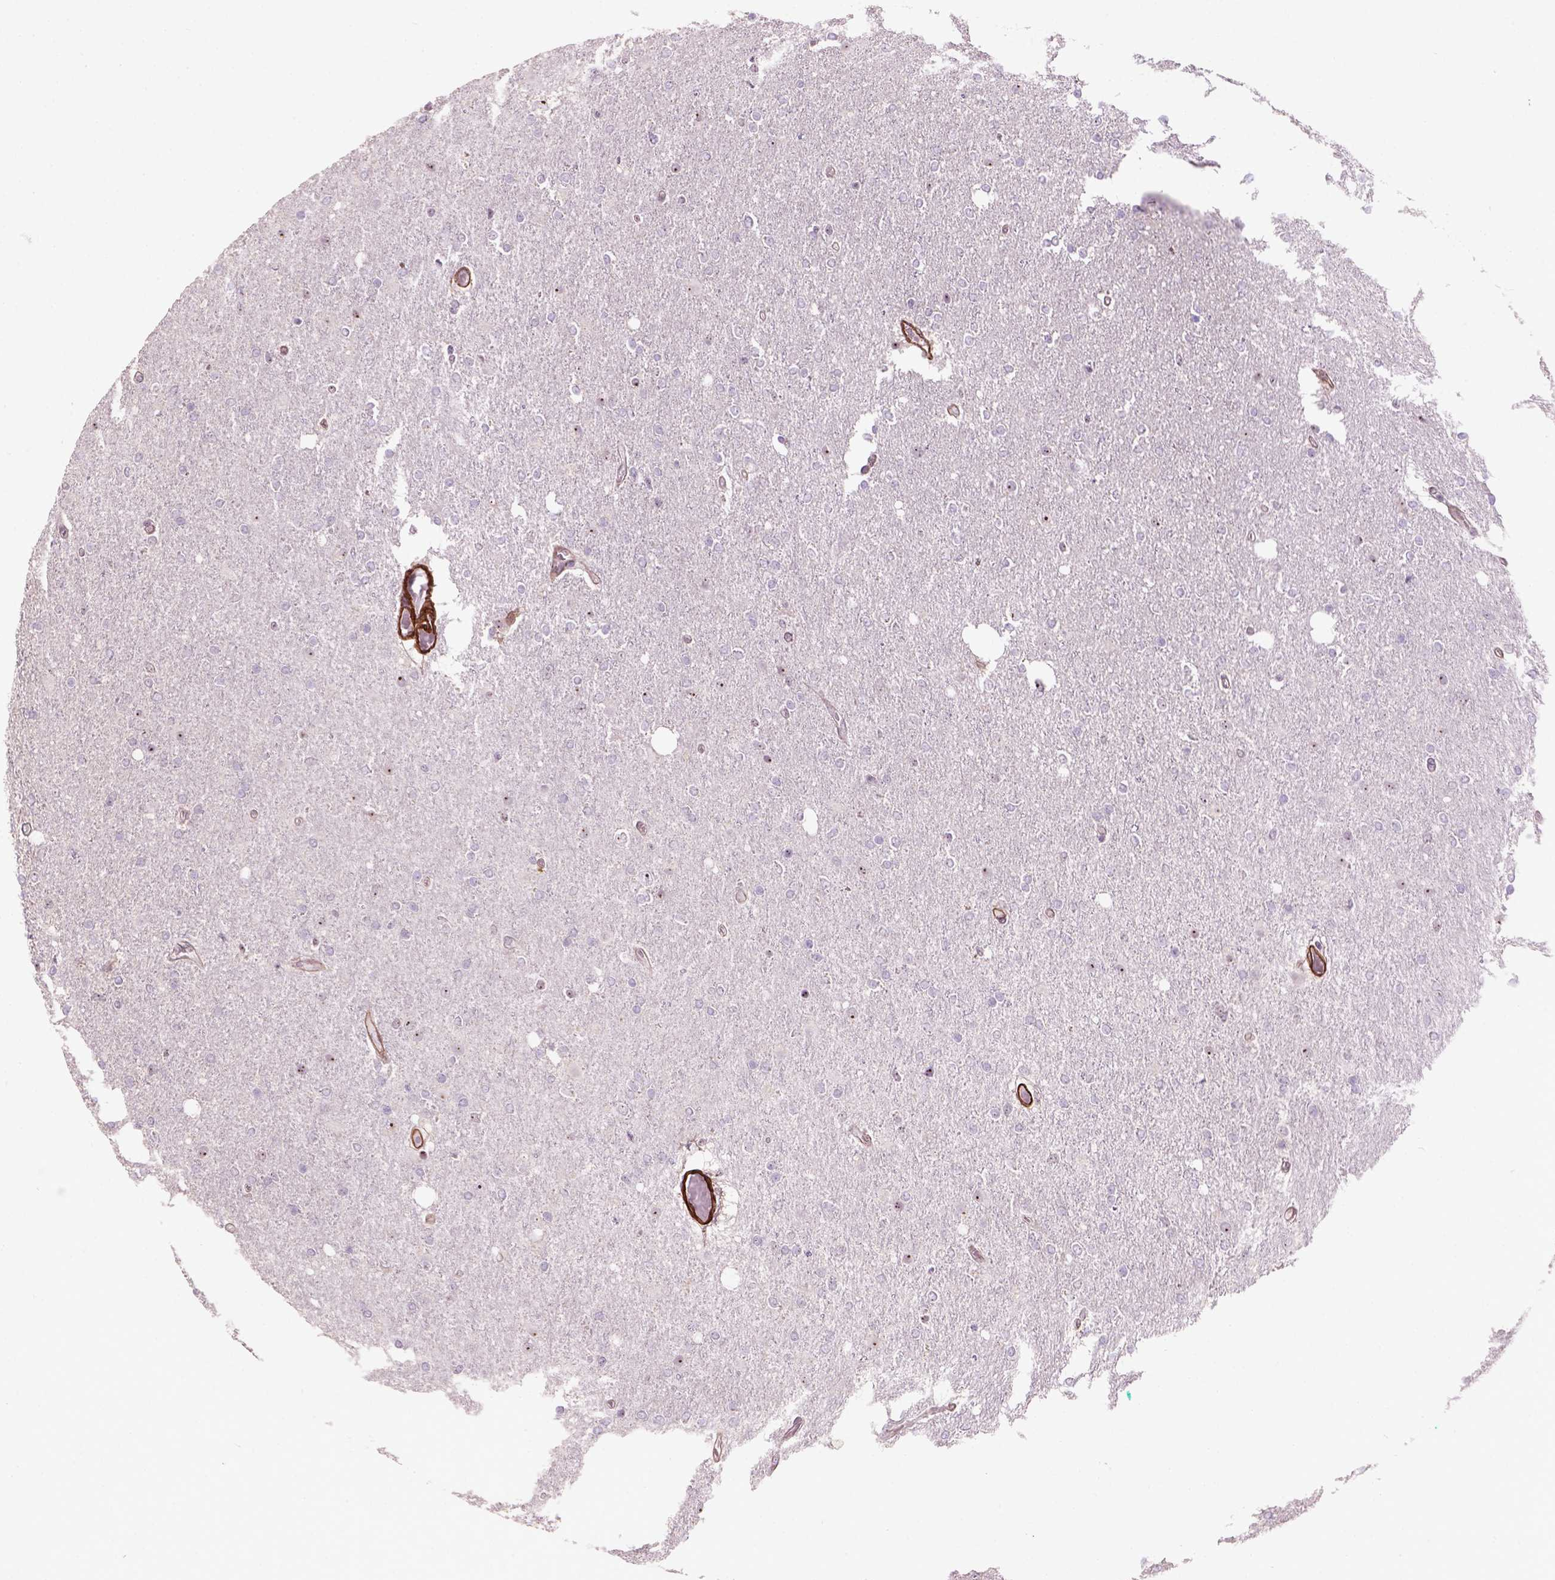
{"staining": {"intensity": "moderate", "quantity": "<25%", "location": "nuclear"}, "tissue": "glioma", "cell_type": "Tumor cells", "image_type": "cancer", "snomed": [{"axis": "morphology", "description": "Glioma, malignant, High grade"}, {"axis": "topography", "description": "Cerebral cortex"}], "caption": "A histopathology image showing moderate nuclear expression in about <25% of tumor cells in glioma, as visualized by brown immunohistochemical staining.", "gene": "RRS1", "patient": {"sex": "male", "age": 70}}